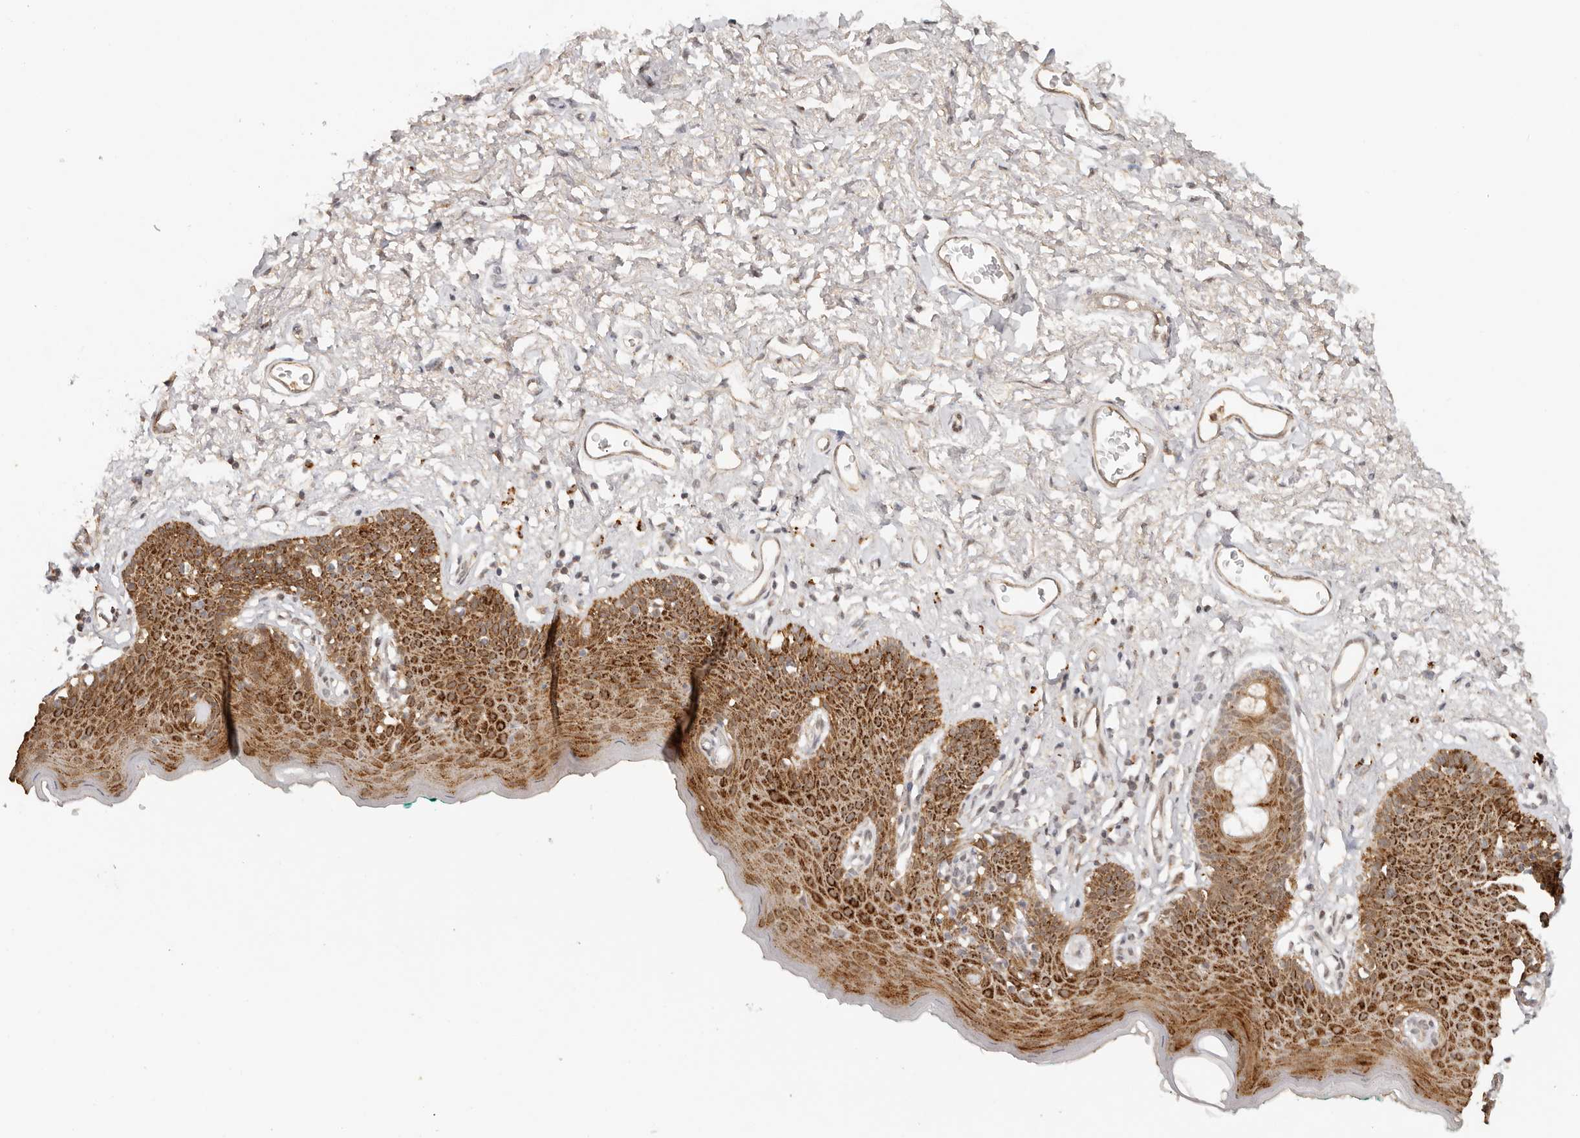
{"staining": {"intensity": "moderate", "quantity": ">75%", "location": "cytoplasmic/membranous"}, "tissue": "skin", "cell_type": "Epidermal cells", "image_type": "normal", "snomed": [{"axis": "morphology", "description": "Normal tissue, NOS"}, {"axis": "topography", "description": "Vulva"}], "caption": "A photomicrograph of skin stained for a protein displays moderate cytoplasmic/membranous brown staining in epidermal cells. The protein of interest is stained brown, and the nuclei are stained in blue (DAB (3,3'-diaminobenzidine) IHC with brightfield microscopy, high magnification).", "gene": "SEC14L1", "patient": {"sex": "female", "age": 66}}